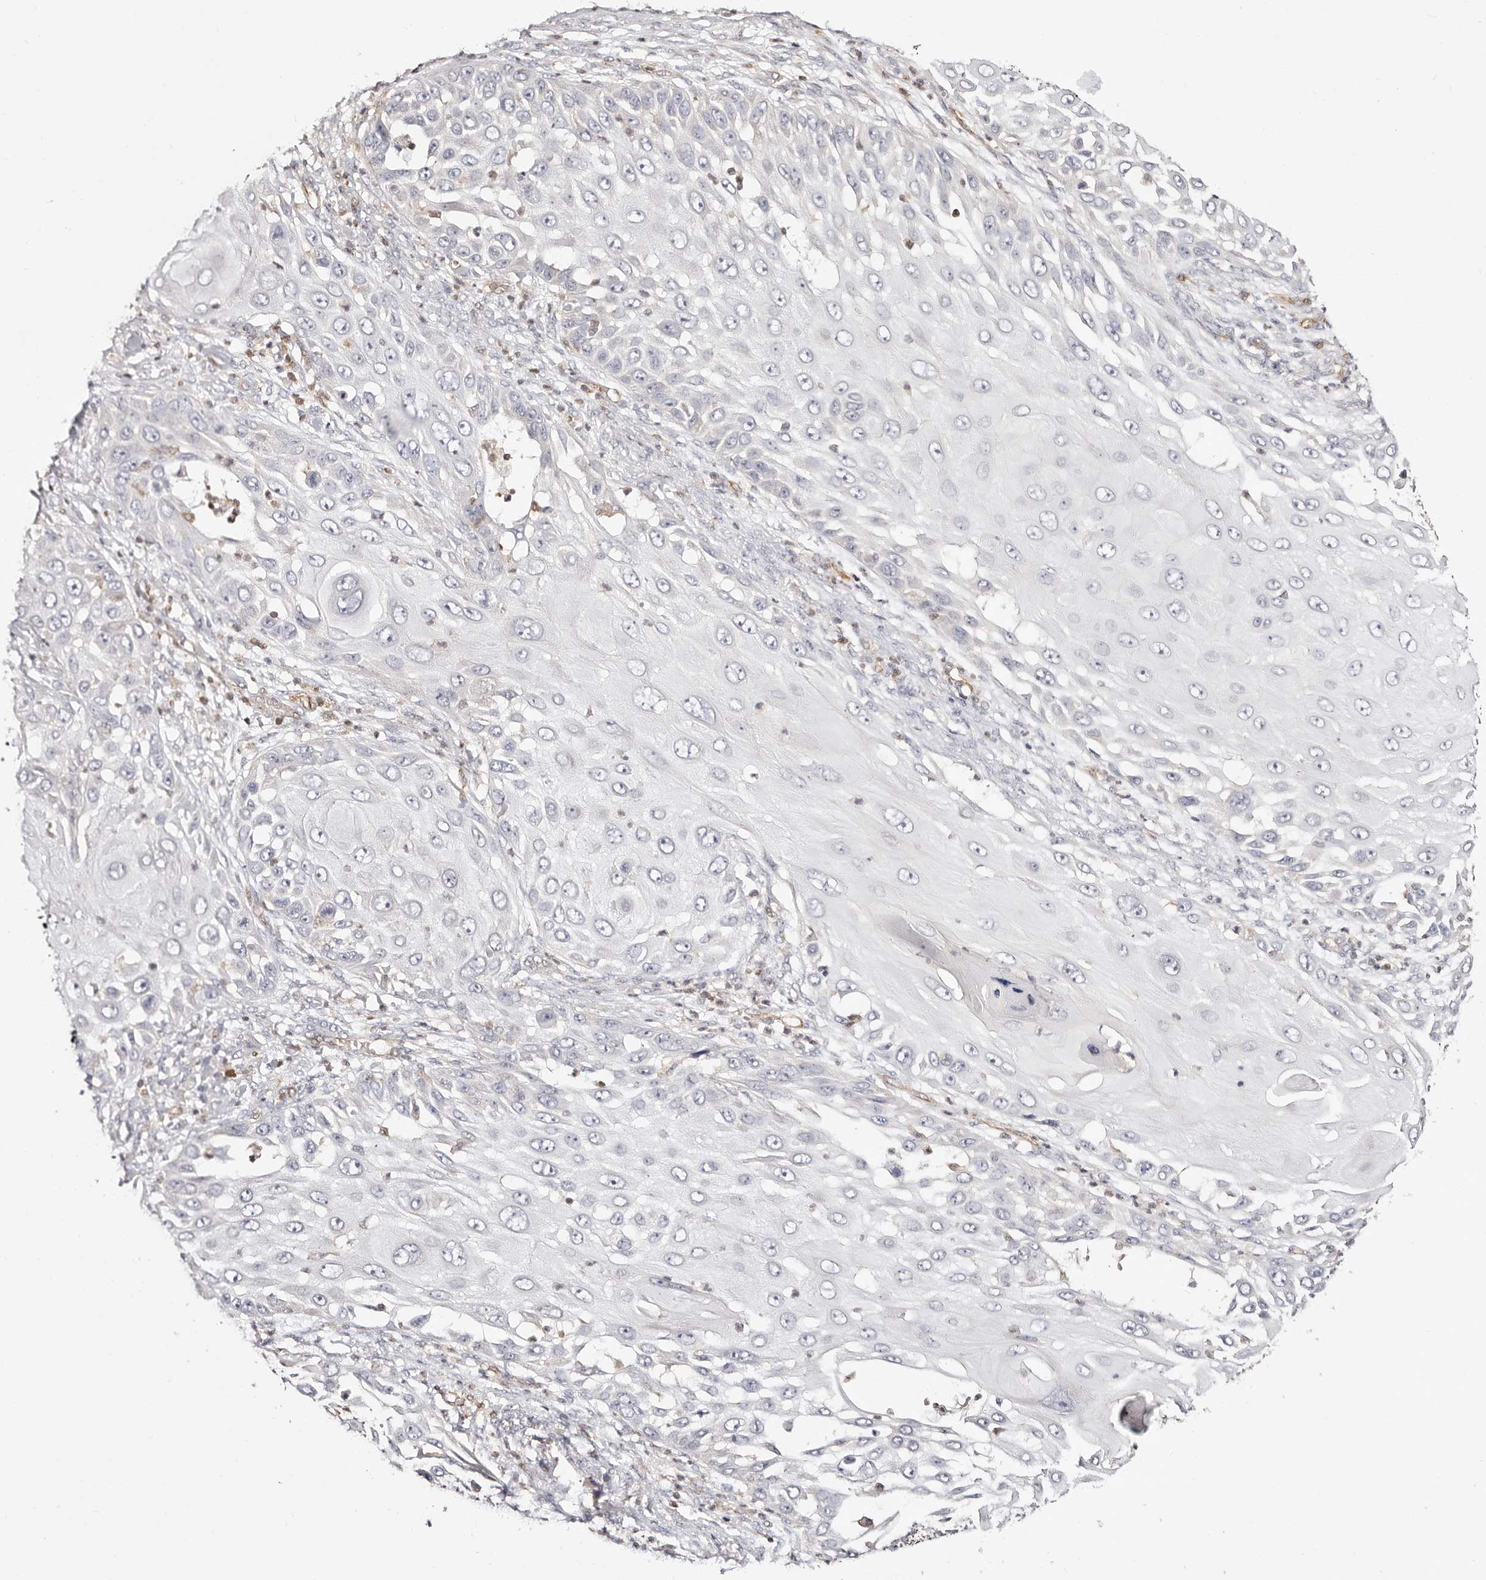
{"staining": {"intensity": "negative", "quantity": "none", "location": "none"}, "tissue": "skin cancer", "cell_type": "Tumor cells", "image_type": "cancer", "snomed": [{"axis": "morphology", "description": "Squamous cell carcinoma, NOS"}, {"axis": "topography", "description": "Skin"}], "caption": "Skin cancer was stained to show a protein in brown. There is no significant staining in tumor cells.", "gene": "STAT5A", "patient": {"sex": "female", "age": 44}}